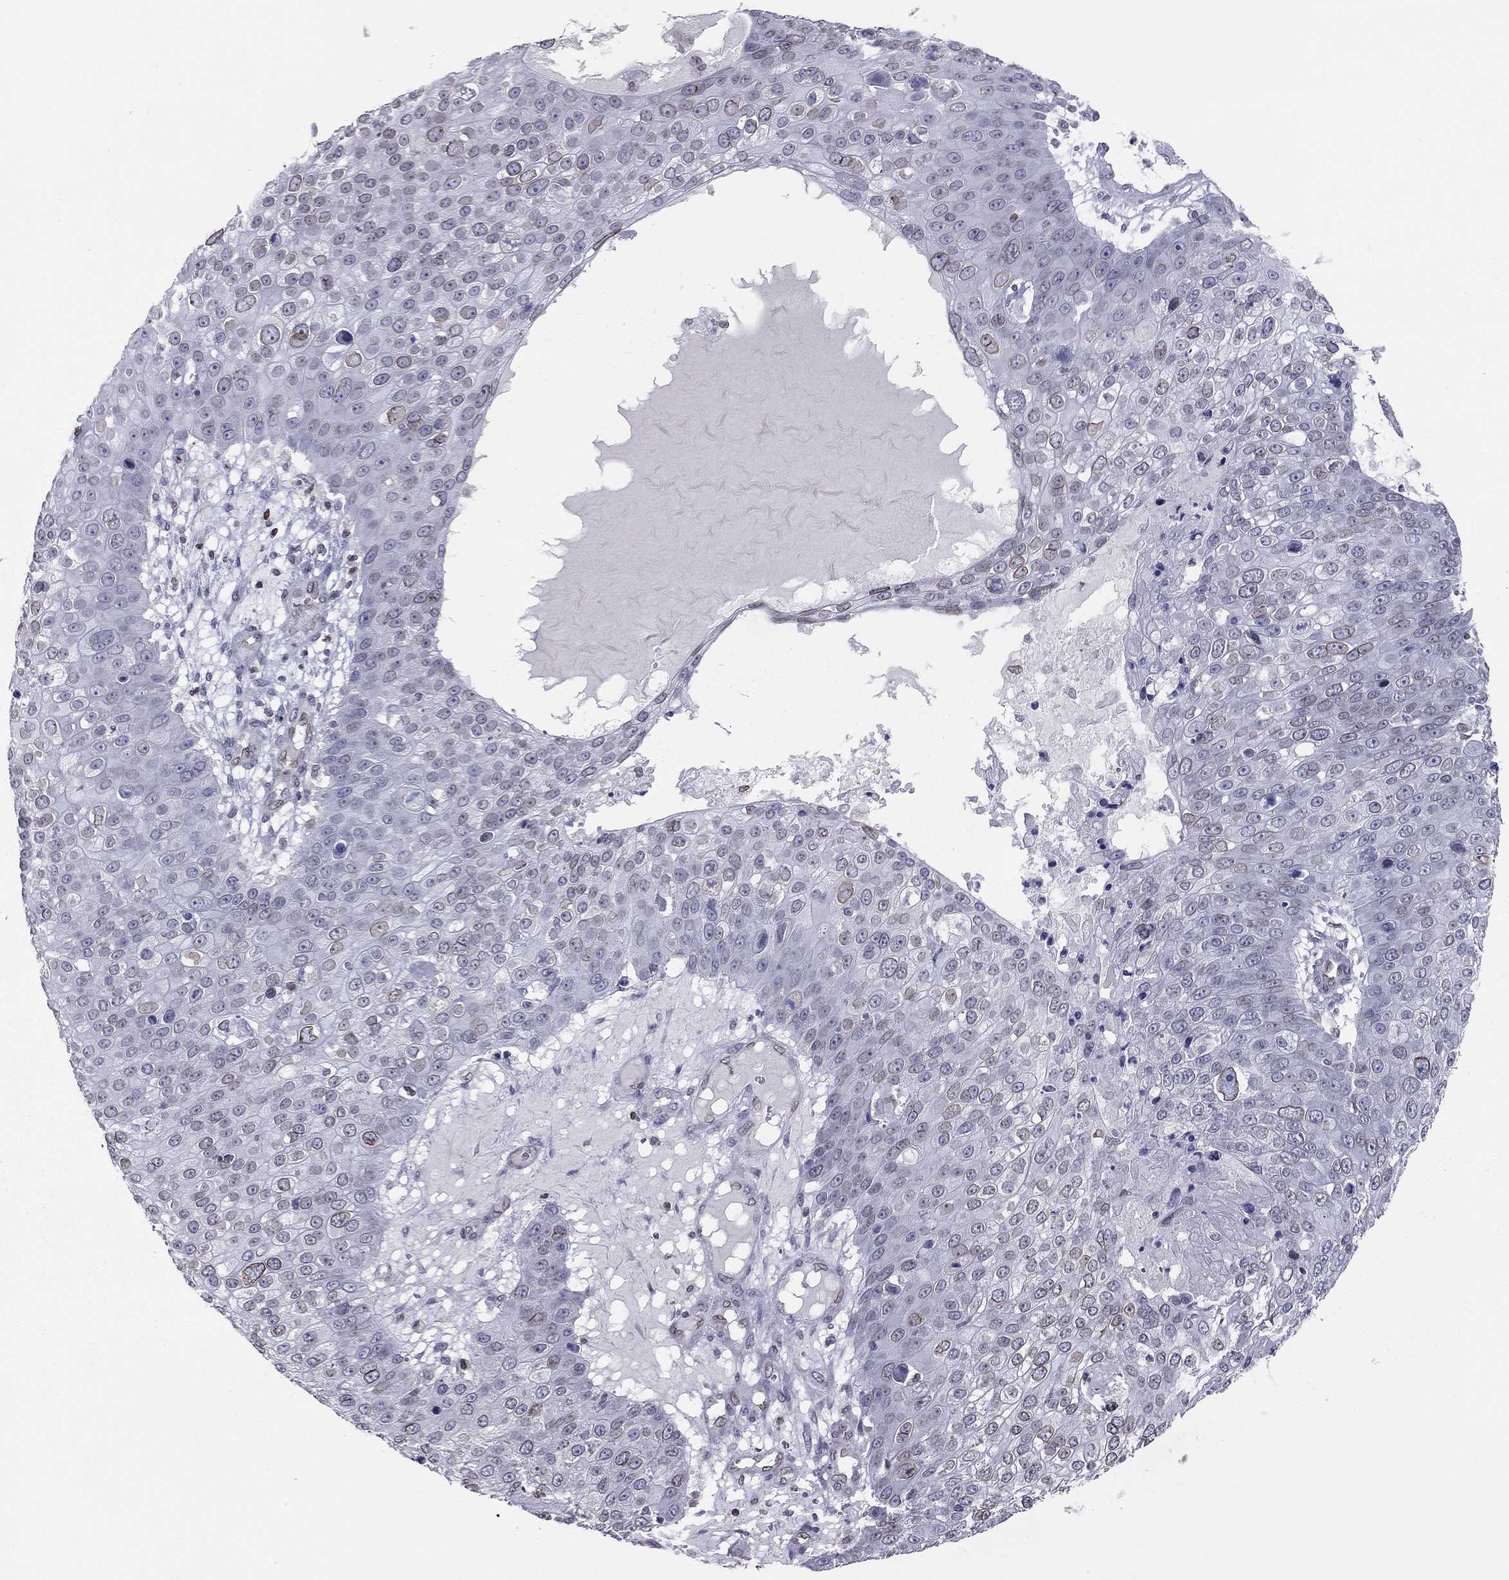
{"staining": {"intensity": "weak", "quantity": "<25%", "location": "cytoplasmic/membranous,nuclear"}, "tissue": "skin cancer", "cell_type": "Tumor cells", "image_type": "cancer", "snomed": [{"axis": "morphology", "description": "Squamous cell carcinoma, NOS"}, {"axis": "topography", "description": "Skin"}], "caption": "High power microscopy photomicrograph of an immunohistochemistry histopathology image of skin squamous cell carcinoma, revealing no significant positivity in tumor cells.", "gene": "ESPL1", "patient": {"sex": "male", "age": 71}}